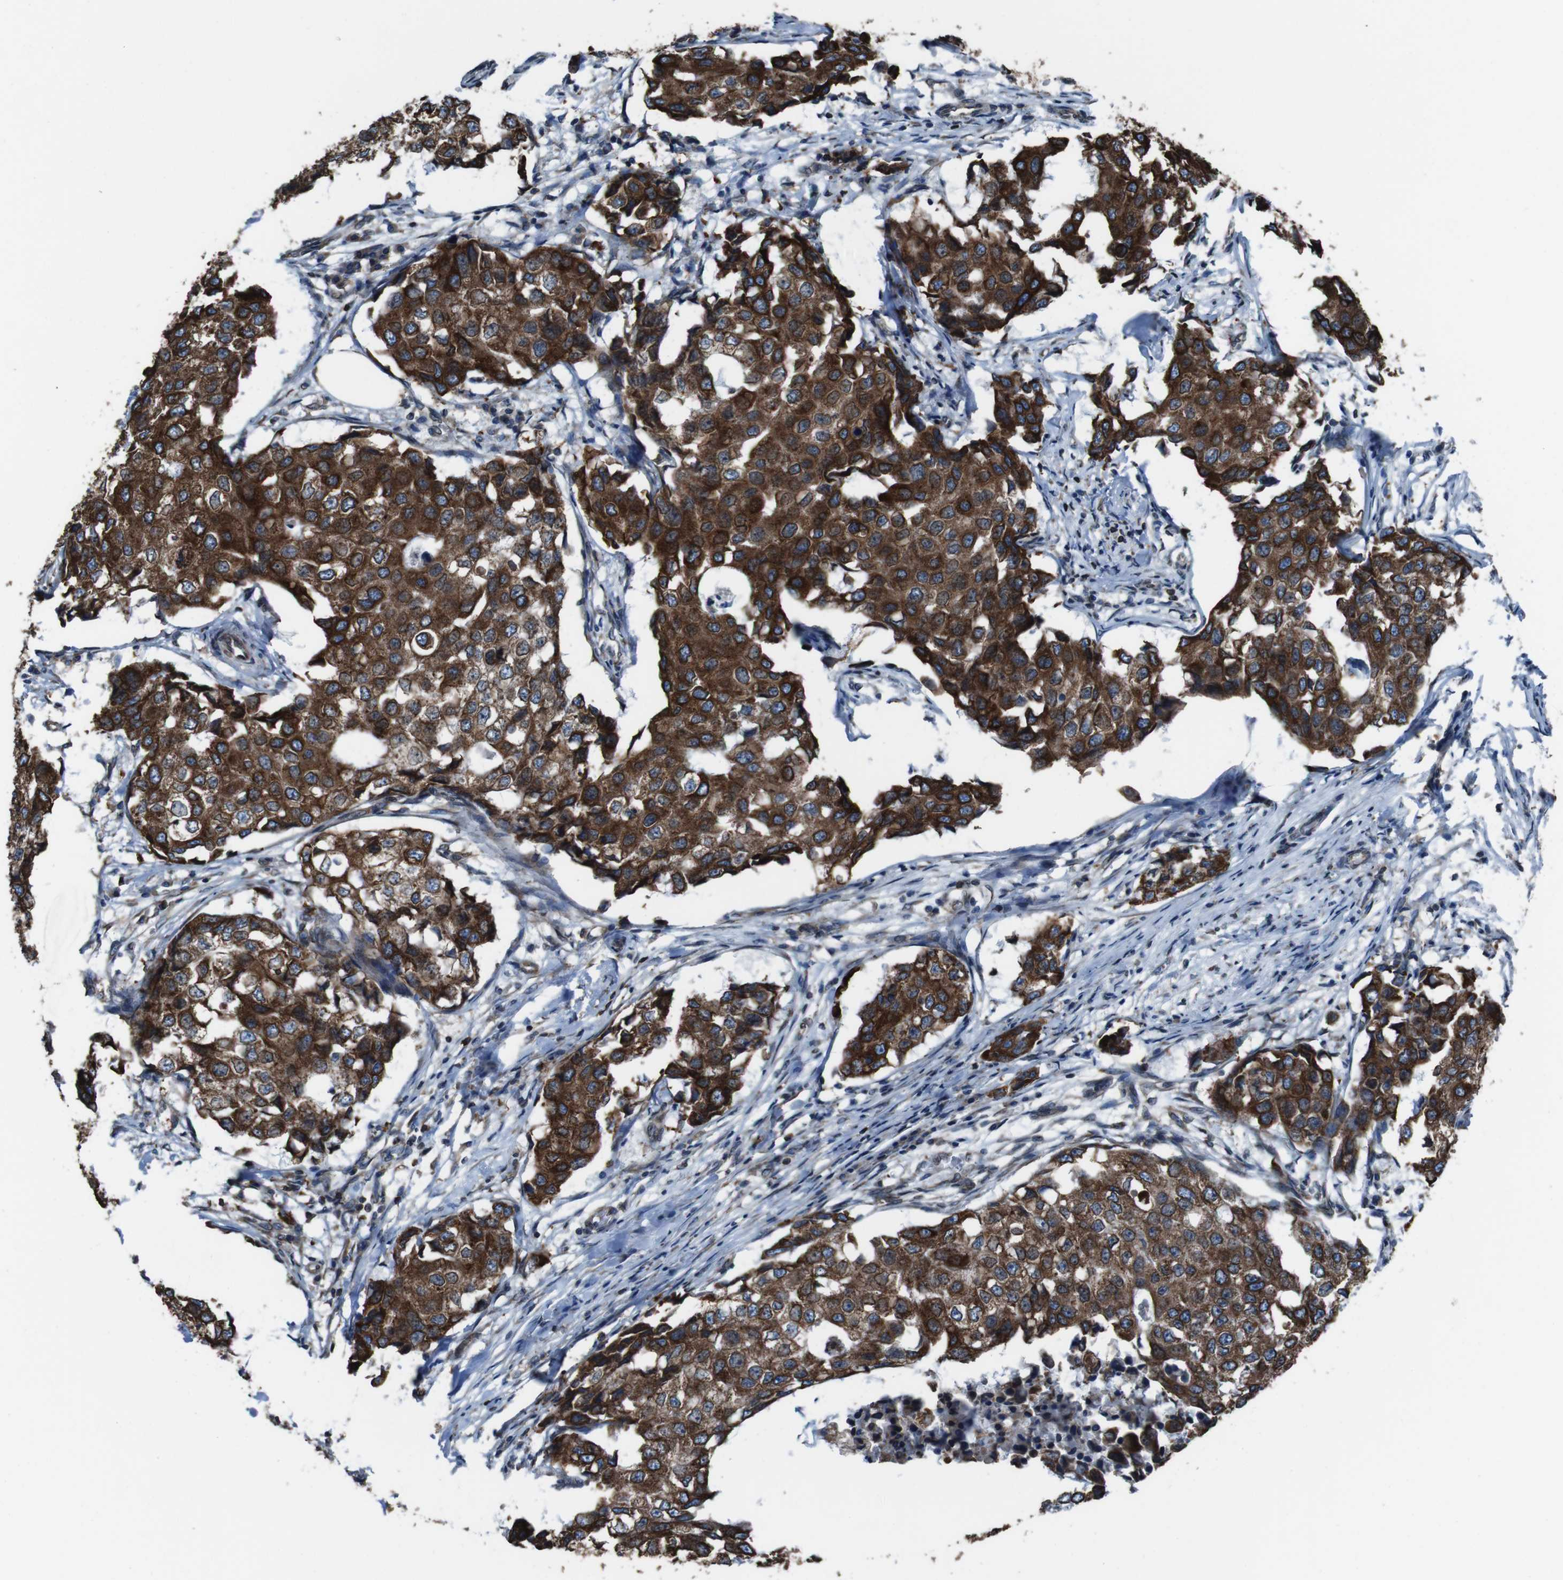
{"staining": {"intensity": "strong", "quantity": ">75%", "location": "cytoplasmic/membranous"}, "tissue": "breast cancer", "cell_type": "Tumor cells", "image_type": "cancer", "snomed": [{"axis": "morphology", "description": "Duct carcinoma"}, {"axis": "topography", "description": "Breast"}], "caption": "DAB immunohistochemical staining of human intraductal carcinoma (breast) exhibits strong cytoplasmic/membranous protein staining in about >75% of tumor cells.", "gene": "APMAP", "patient": {"sex": "female", "age": 27}}